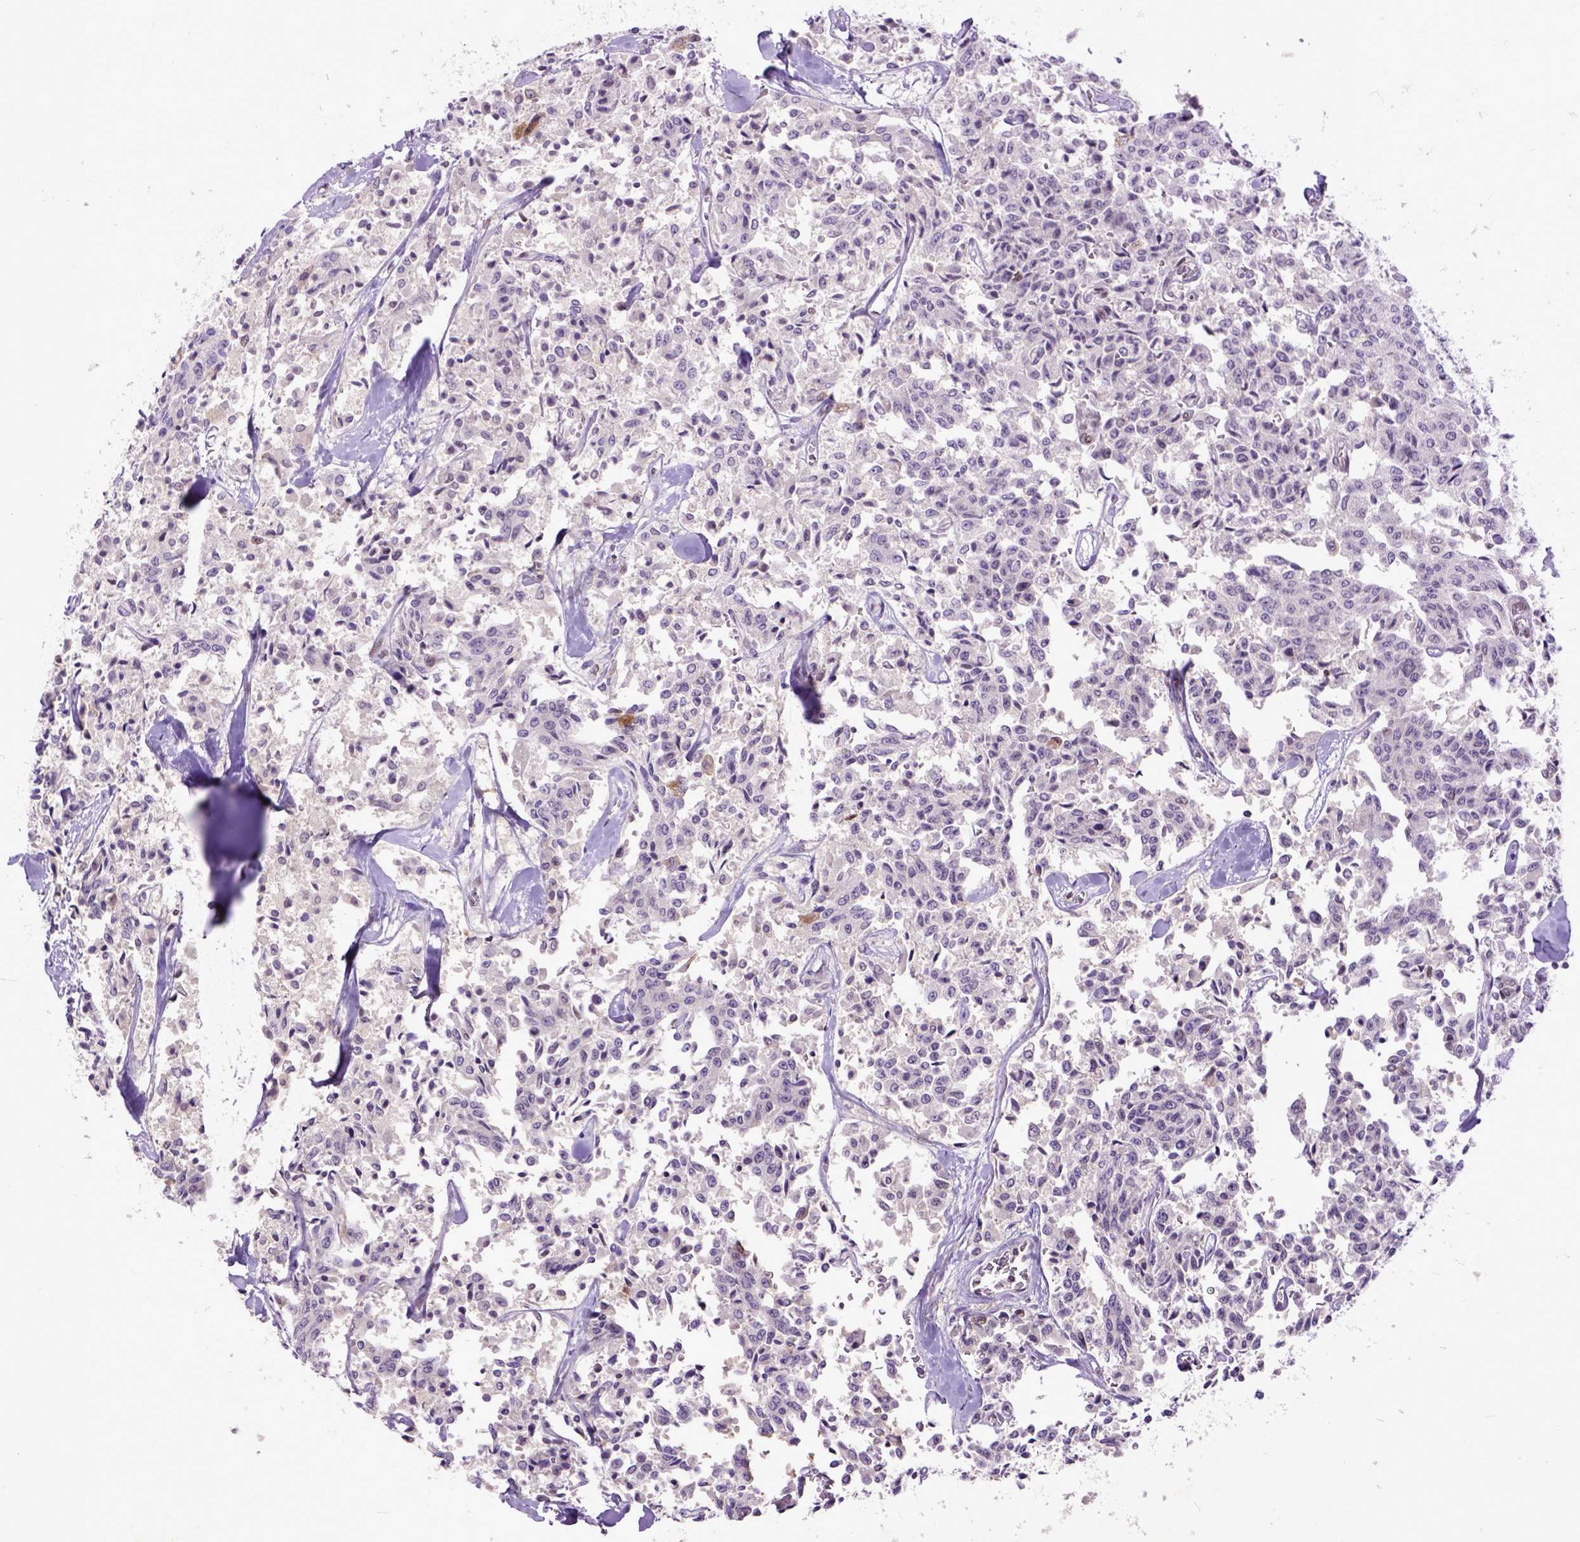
{"staining": {"intensity": "moderate", "quantity": "<25%", "location": "cytoplasmic/membranous,nuclear"}, "tissue": "carcinoid", "cell_type": "Tumor cells", "image_type": "cancer", "snomed": [{"axis": "morphology", "description": "Carcinoid, malignant, NOS"}, {"axis": "topography", "description": "Lung"}], "caption": "IHC photomicrograph of carcinoid stained for a protein (brown), which shows low levels of moderate cytoplasmic/membranous and nuclear expression in about <25% of tumor cells.", "gene": "RCC2", "patient": {"sex": "male", "age": 71}}